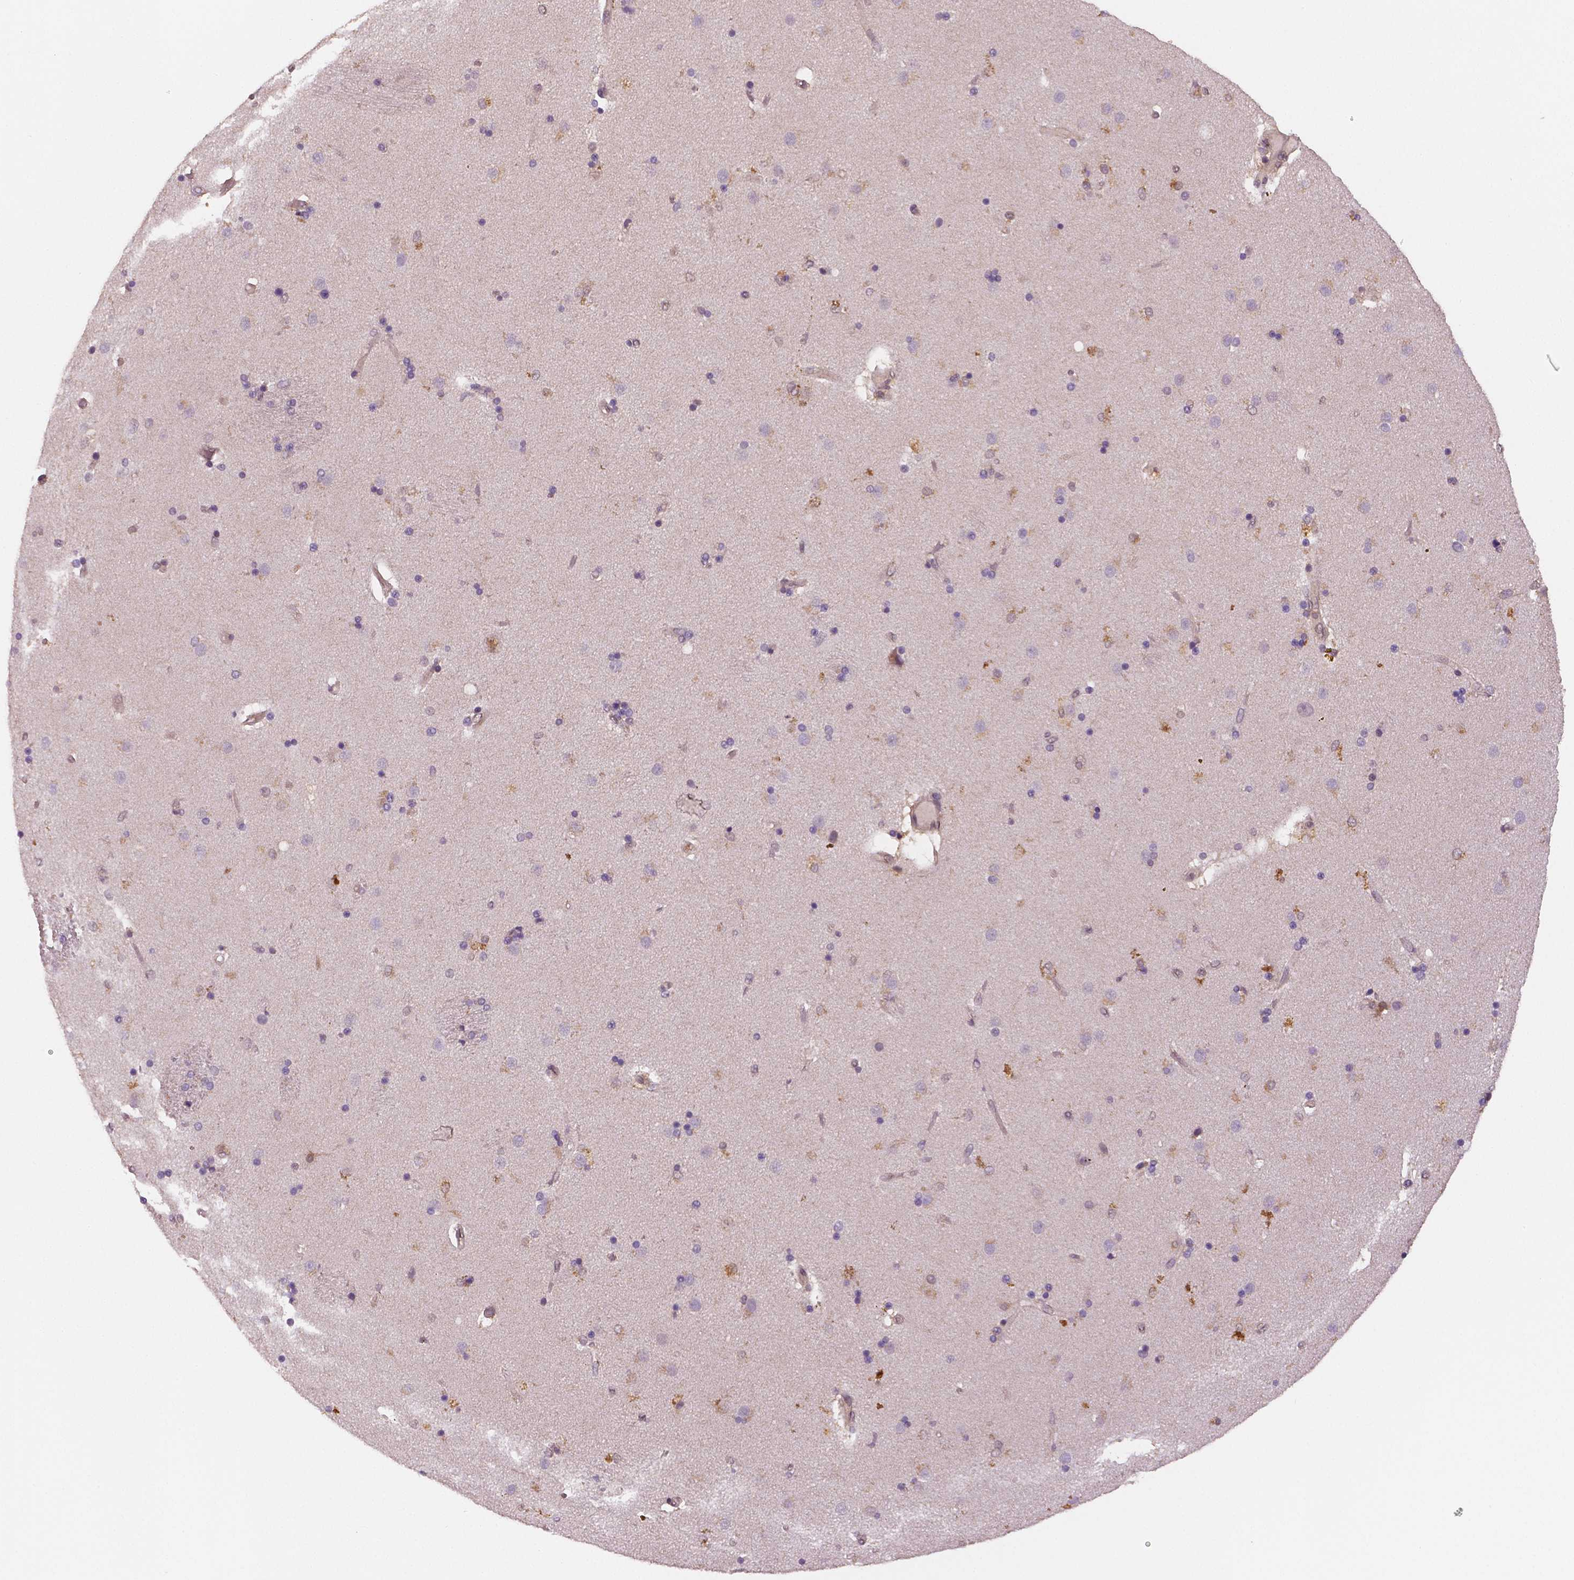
{"staining": {"intensity": "moderate", "quantity": "<25%", "location": "cytoplasmic/membranous"}, "tissue": "caudate", "cell_type": "Glial cells", "image_type": "normal", "snomed": [{"axis": "morphology", "description": "Normal tissue, NOS"}, {"axis": "topography", "description": "Lateral ventricle wall"}], "caption": "Immunohistochemistry (IHC) histopathology image of normal caudate: human caudate stained using immunohistochemistry exhibits low levels of moderate protein expression localized specifically in the cytoplasmic/membranous of glial cells, appearing as a cytoplasmic/membranous brown color.", "gene": "STAT3", "patient": {"sex": "female", "age": 71}}